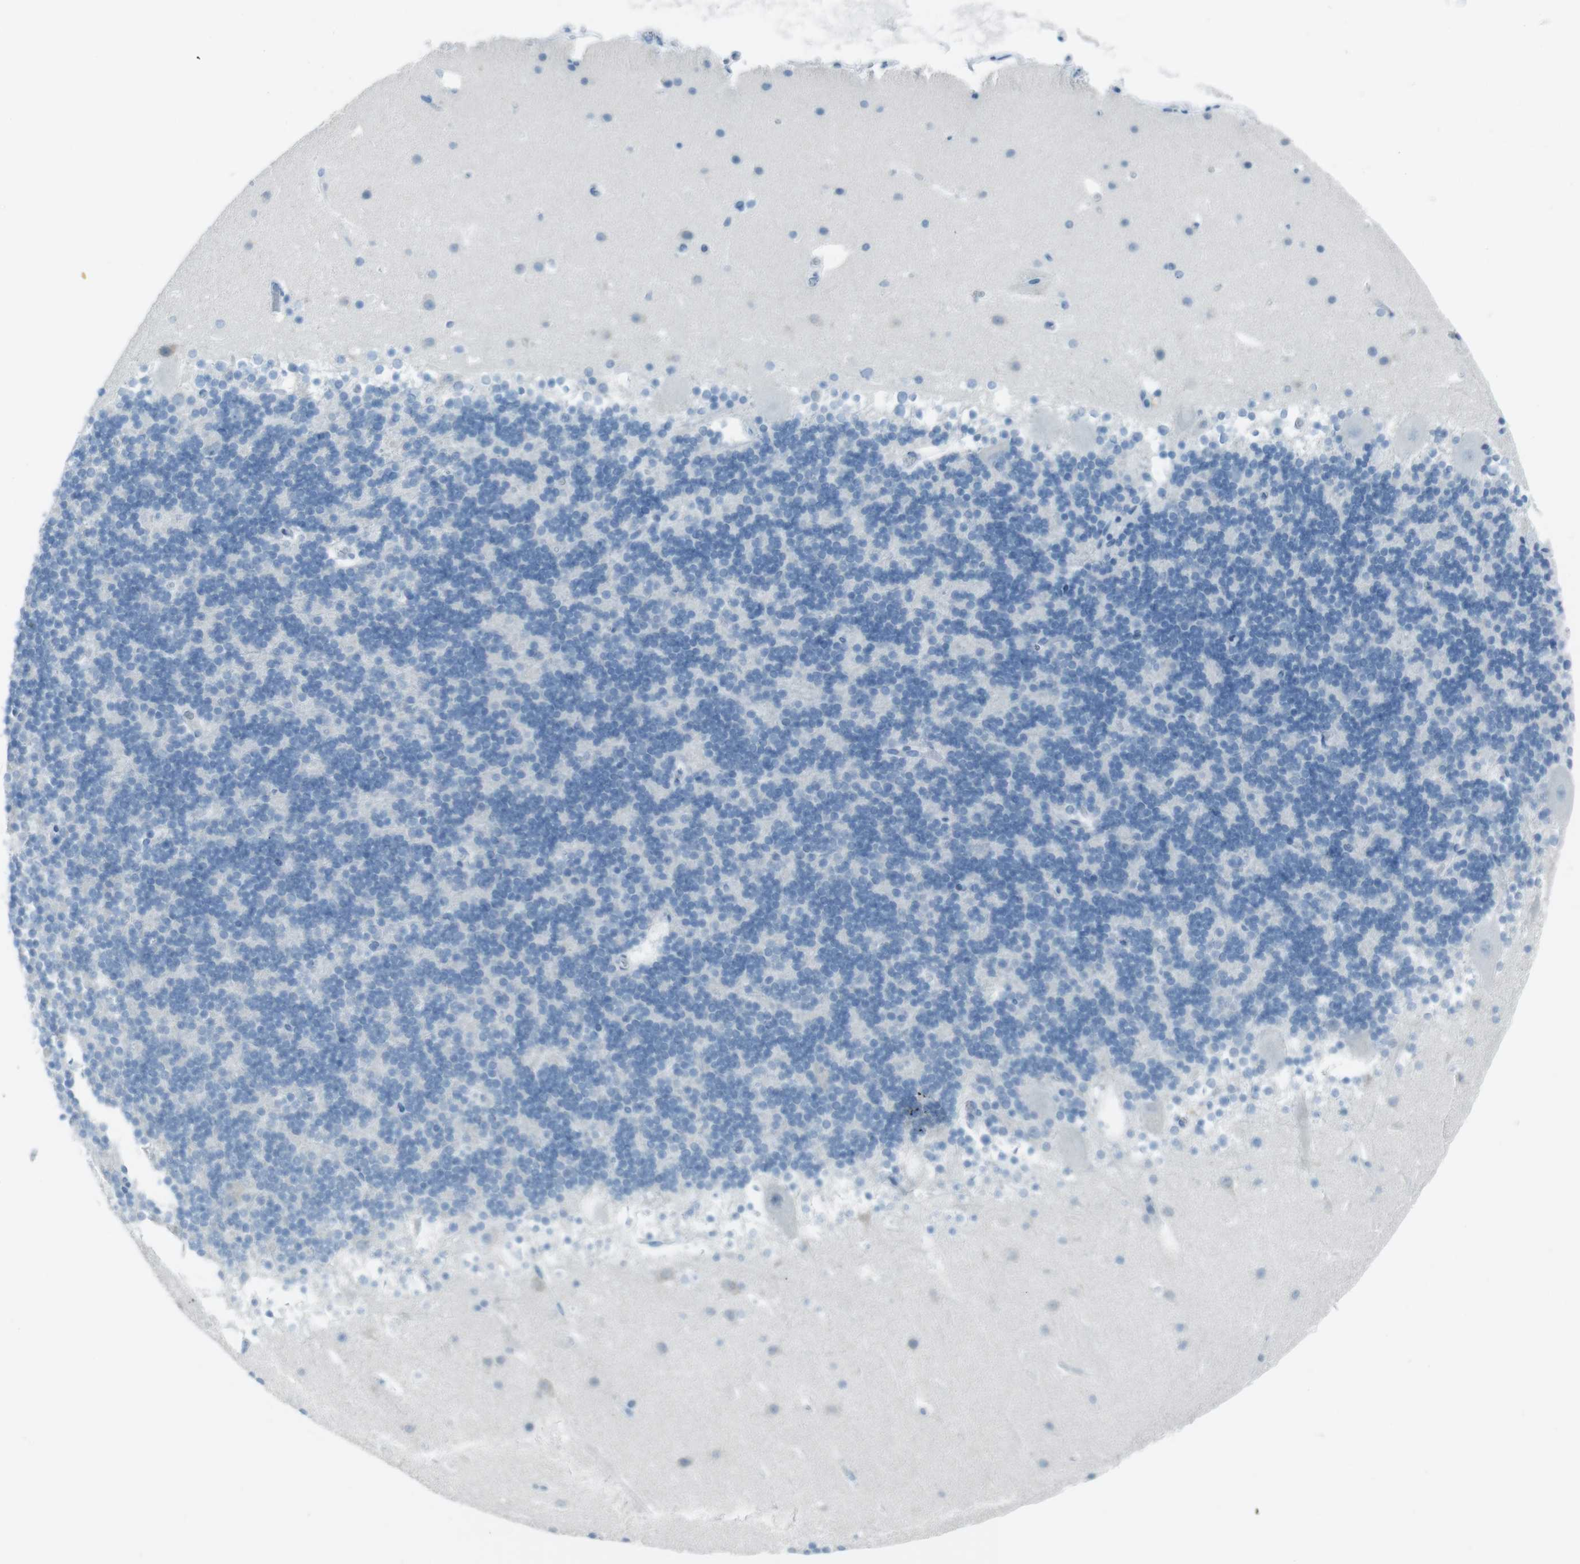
{"staining": {"intensity": "negative", "quantity": "none", "location": "none"}, "tissue": "cerebellum", "cell_type": "Cells in granular layer", "image_type": "normal", "snomed": [{"axis": "morphology", "description": "Normal tissue, NOS"}, {"axis": "topography", "description": "Cerebellum"}], "caption": "This image is of normal cerebellum stained with IHC to label a protein in brown with the nuclei are counter-stained blue. There is no positivity in cells in granular layer.", "gene": "TMEM207", "patient": {"sex": "male", "age": 45}}